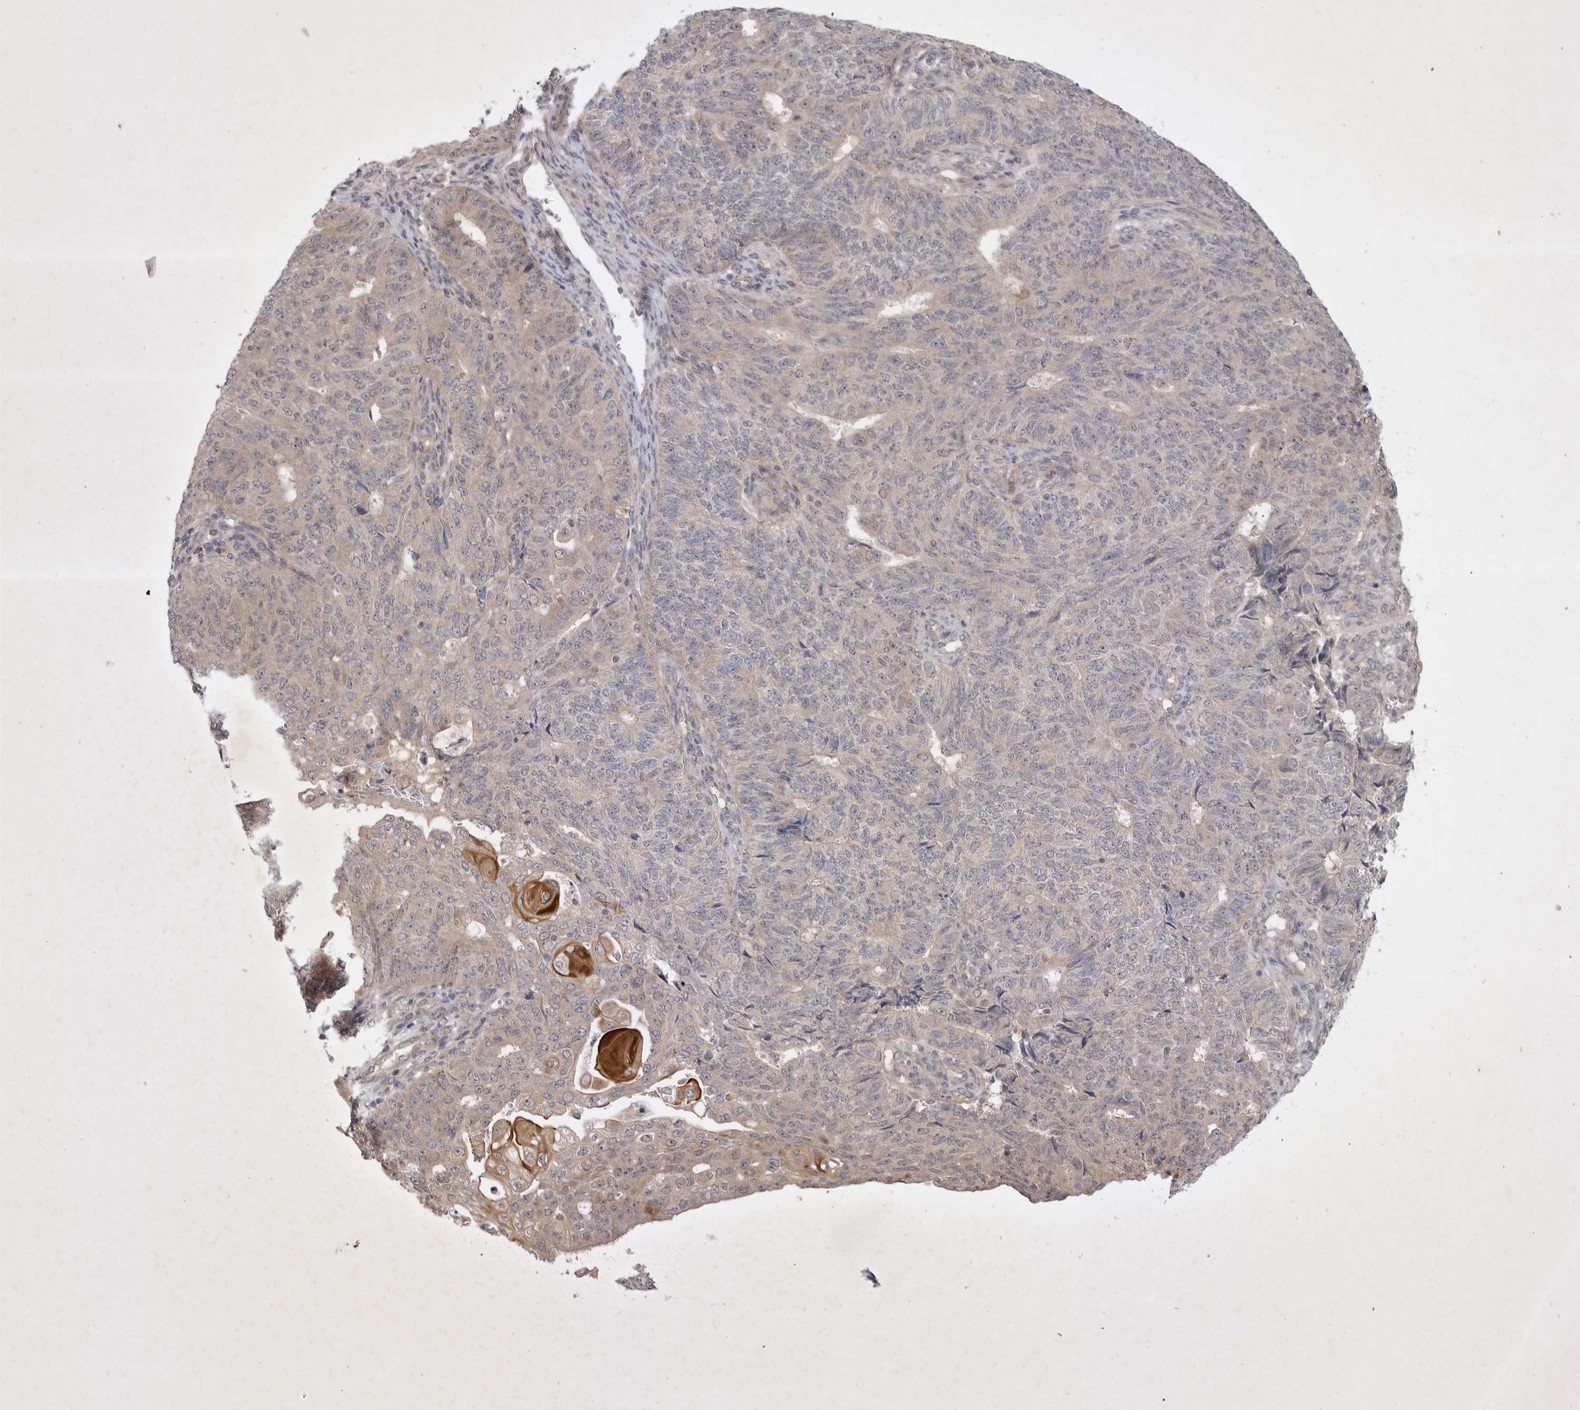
{"staining": {"intensity": "negative", "quantity": "none", "location": "none"}, "tissue": "endometrial cancer", "cell_type": "Tumor cells", "image_type": "cancer", "snomed": [{"axis": "morphology", "description": "Adenocarcinoma, NOS"}, {"axis": "topography", "description": "Endometrium"}], "caption": "The immunohistochemistry histopathology image has no significant expression in tumor cells of endometrial adenocarcinoma tissue.", "gene": "PTPDC1", "patient": {"sex": "female", "age": 32}}